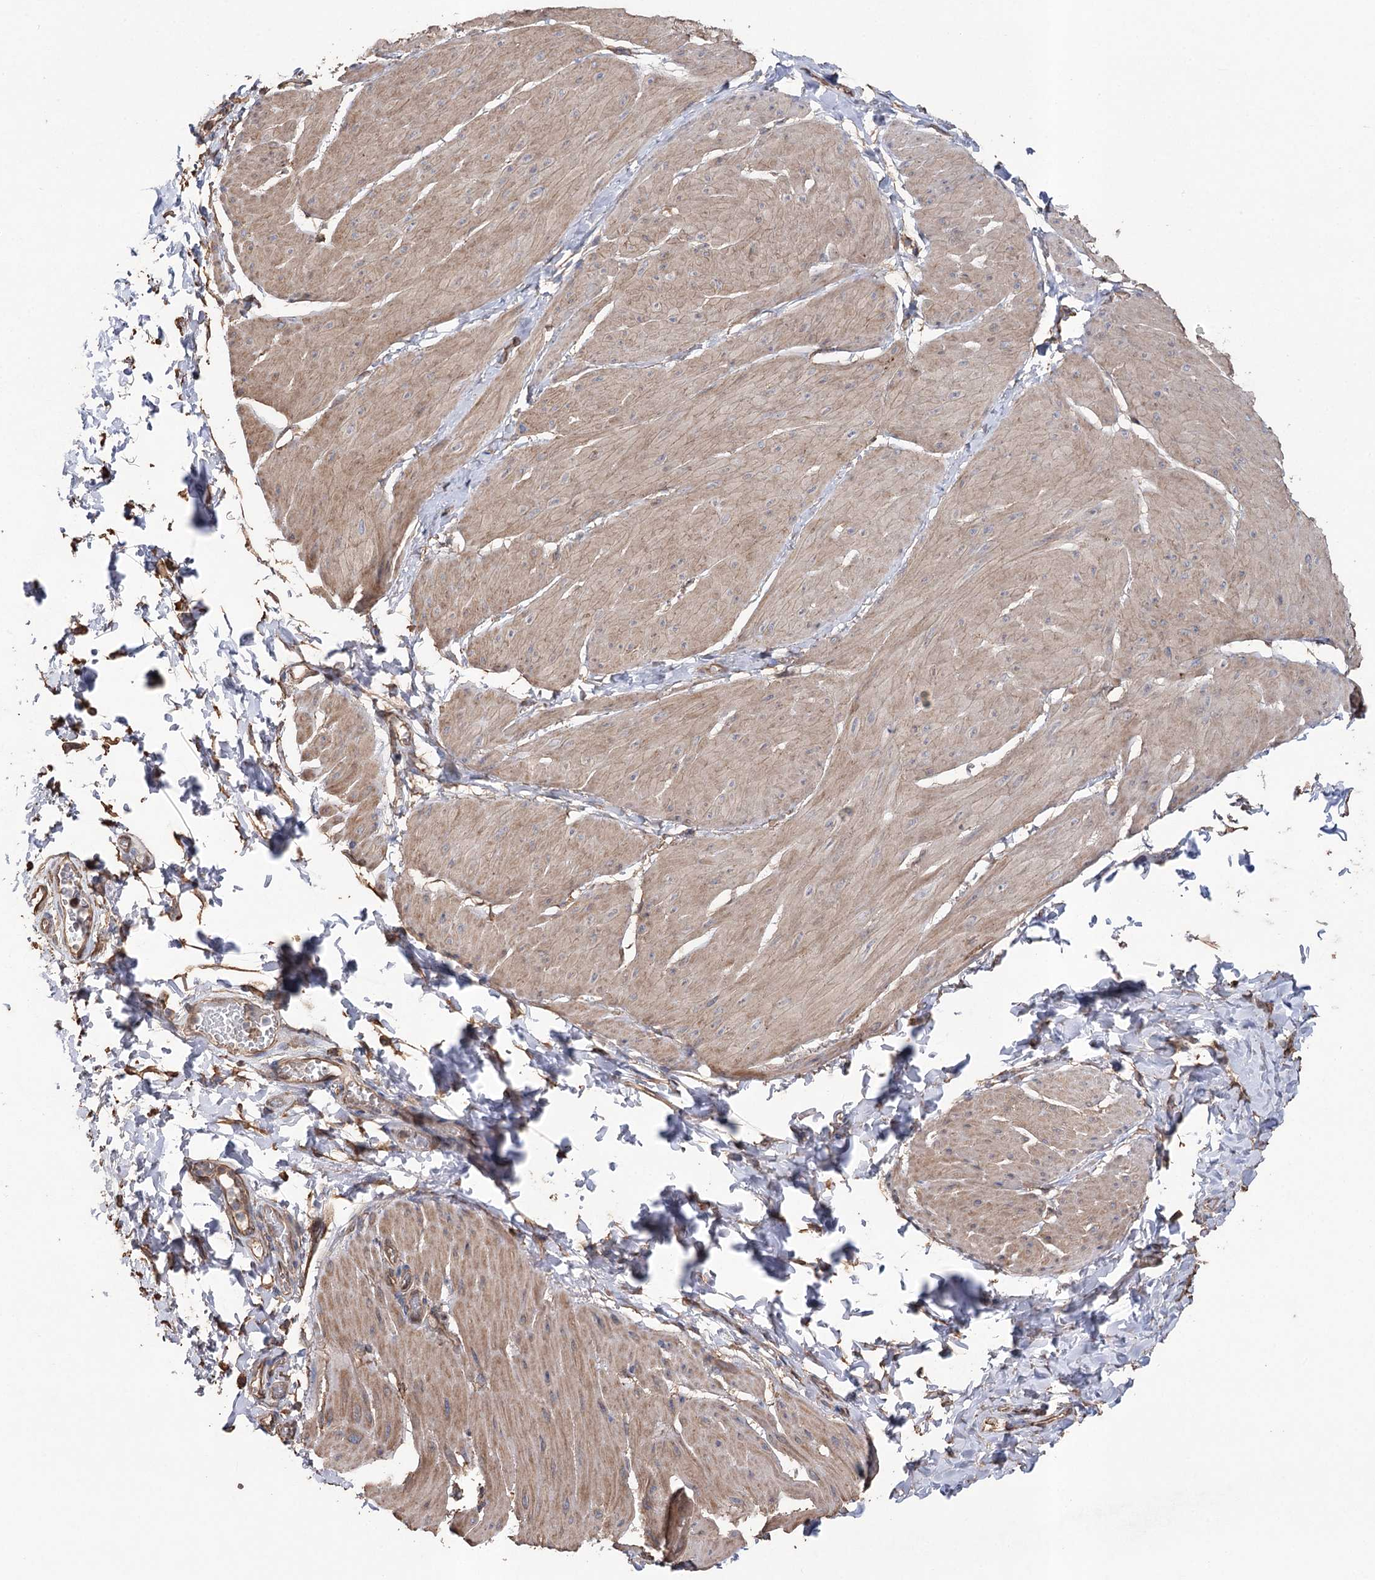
{"staining": {"intensity": "weak", "quantity": ">75%", "location": "cytoplasmic/membranous"}, "tissue": "smooth muscle", "cell_type": "Smooth muscle cells", "image_type": "normal", "snomed": [{"axis": "morphology", "description": "Urothelial carcinoma, High grade"}, {"axis": "topography", "description": "Urinary bladder"}], "caption": "A high-resolution image shows immunohistochemistry (IHC) staining of unremarkable smooth muscle, which exhibits weak cytoplasmic/membranous positivity in about >75% of smooth muscle cells. Ihc stains the protein of interest in brown and the nuclei are stained blue.", "gene": "FAM13B", "patient": {"sex": "male", "age": 46}}